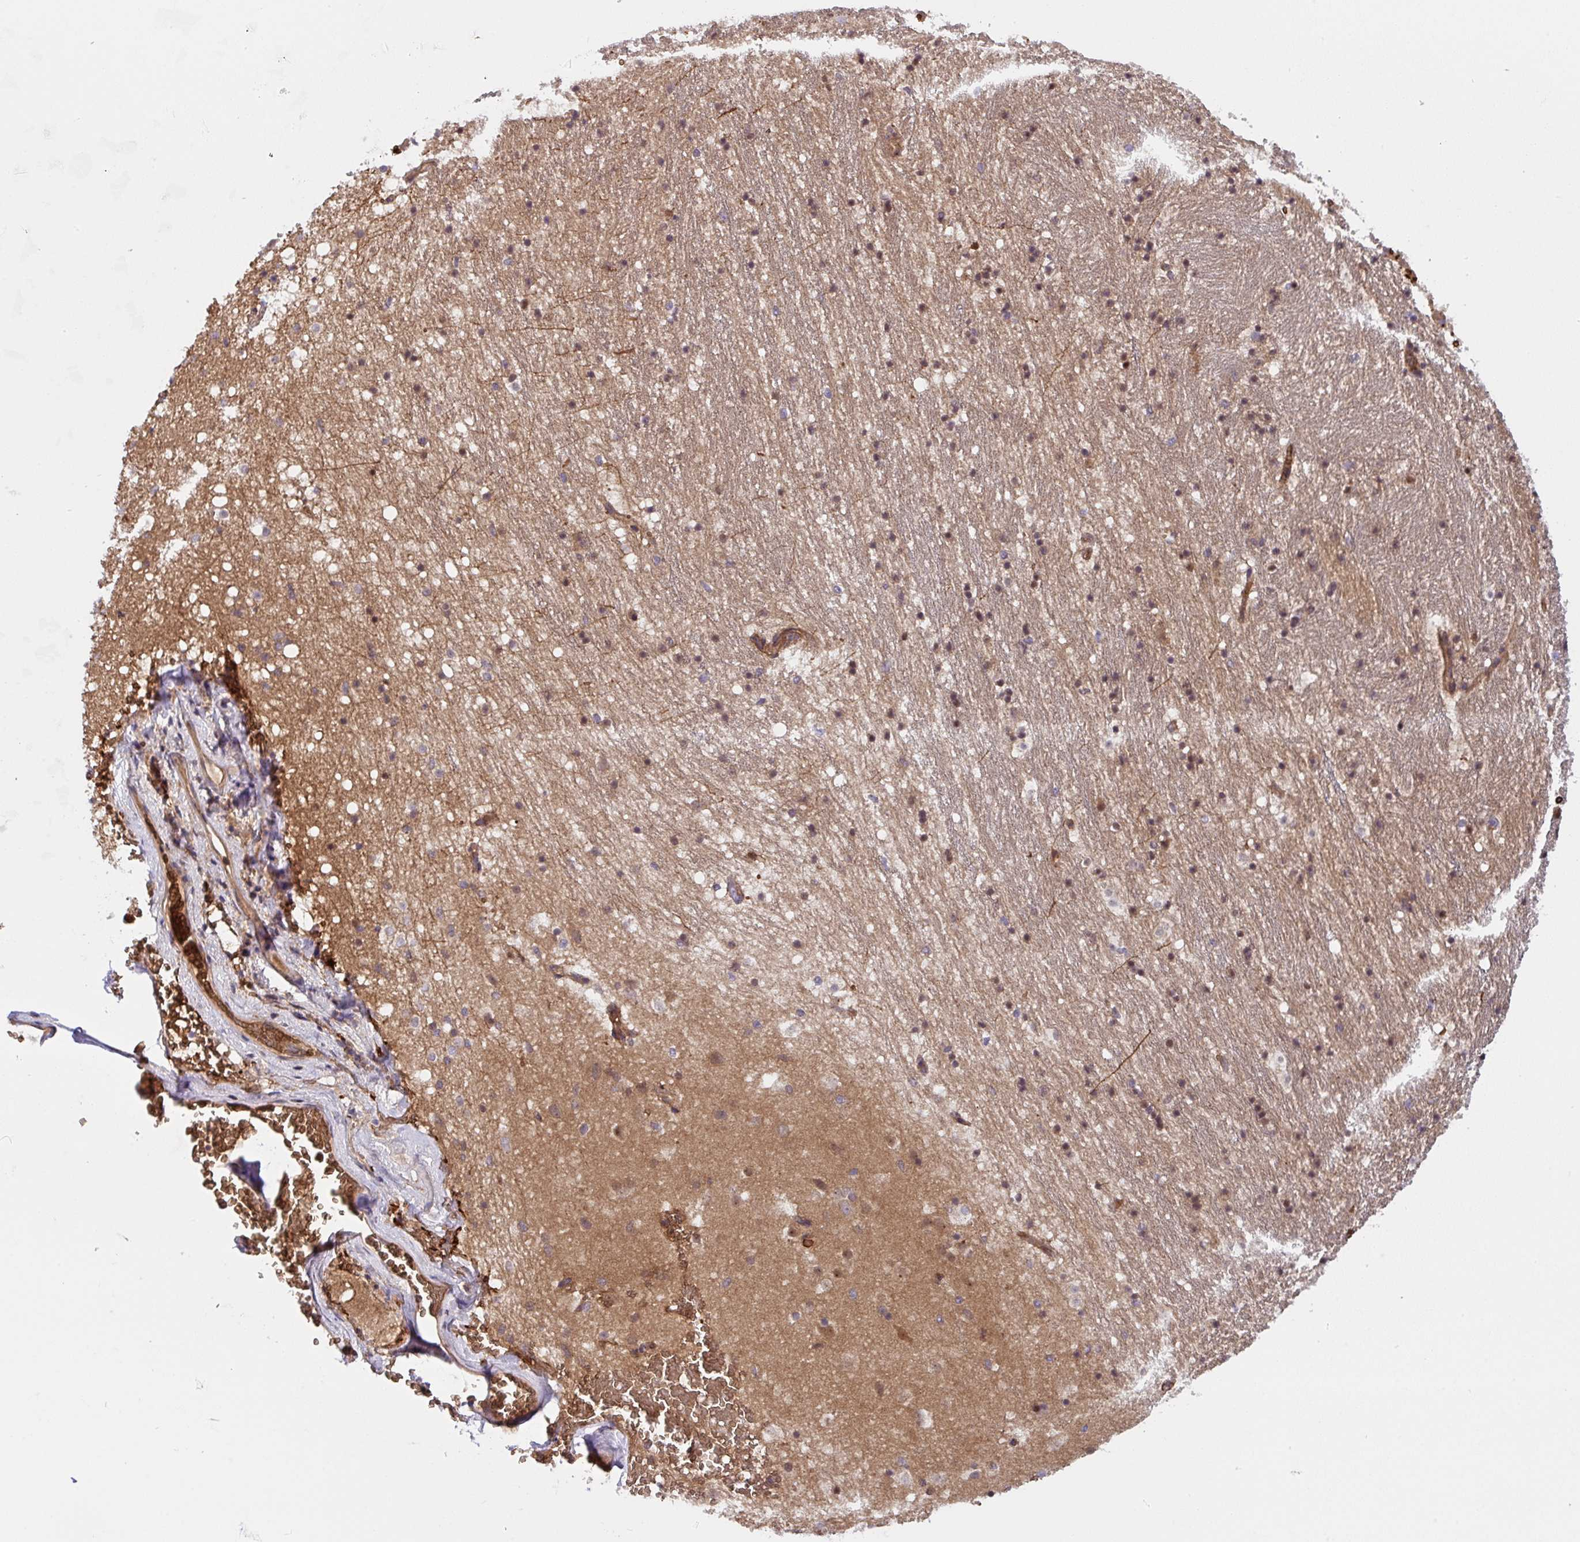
{"staining": {"intensity": "strong", "quantity": "25%-75%", "location": "cytoplasmic/membranous,nuclear"}, "tissue": "caudate", "cell_type": "Glial cells", "image_type": "normal", "snomed": [{"axis": "morphology", "description": "Normal tissue, NOS"}, {"axis": "topography", "description": "Lateral ventricle wall"}], "caption": "Immunohistochemical staining of unremarkable caudate shows strong cytoplasmic/membranous,nuclear protein expression in about 25%-75% of glial cells.", "gene": "APOBEC3D", "patient": {"sex": "male", "age": 37}}